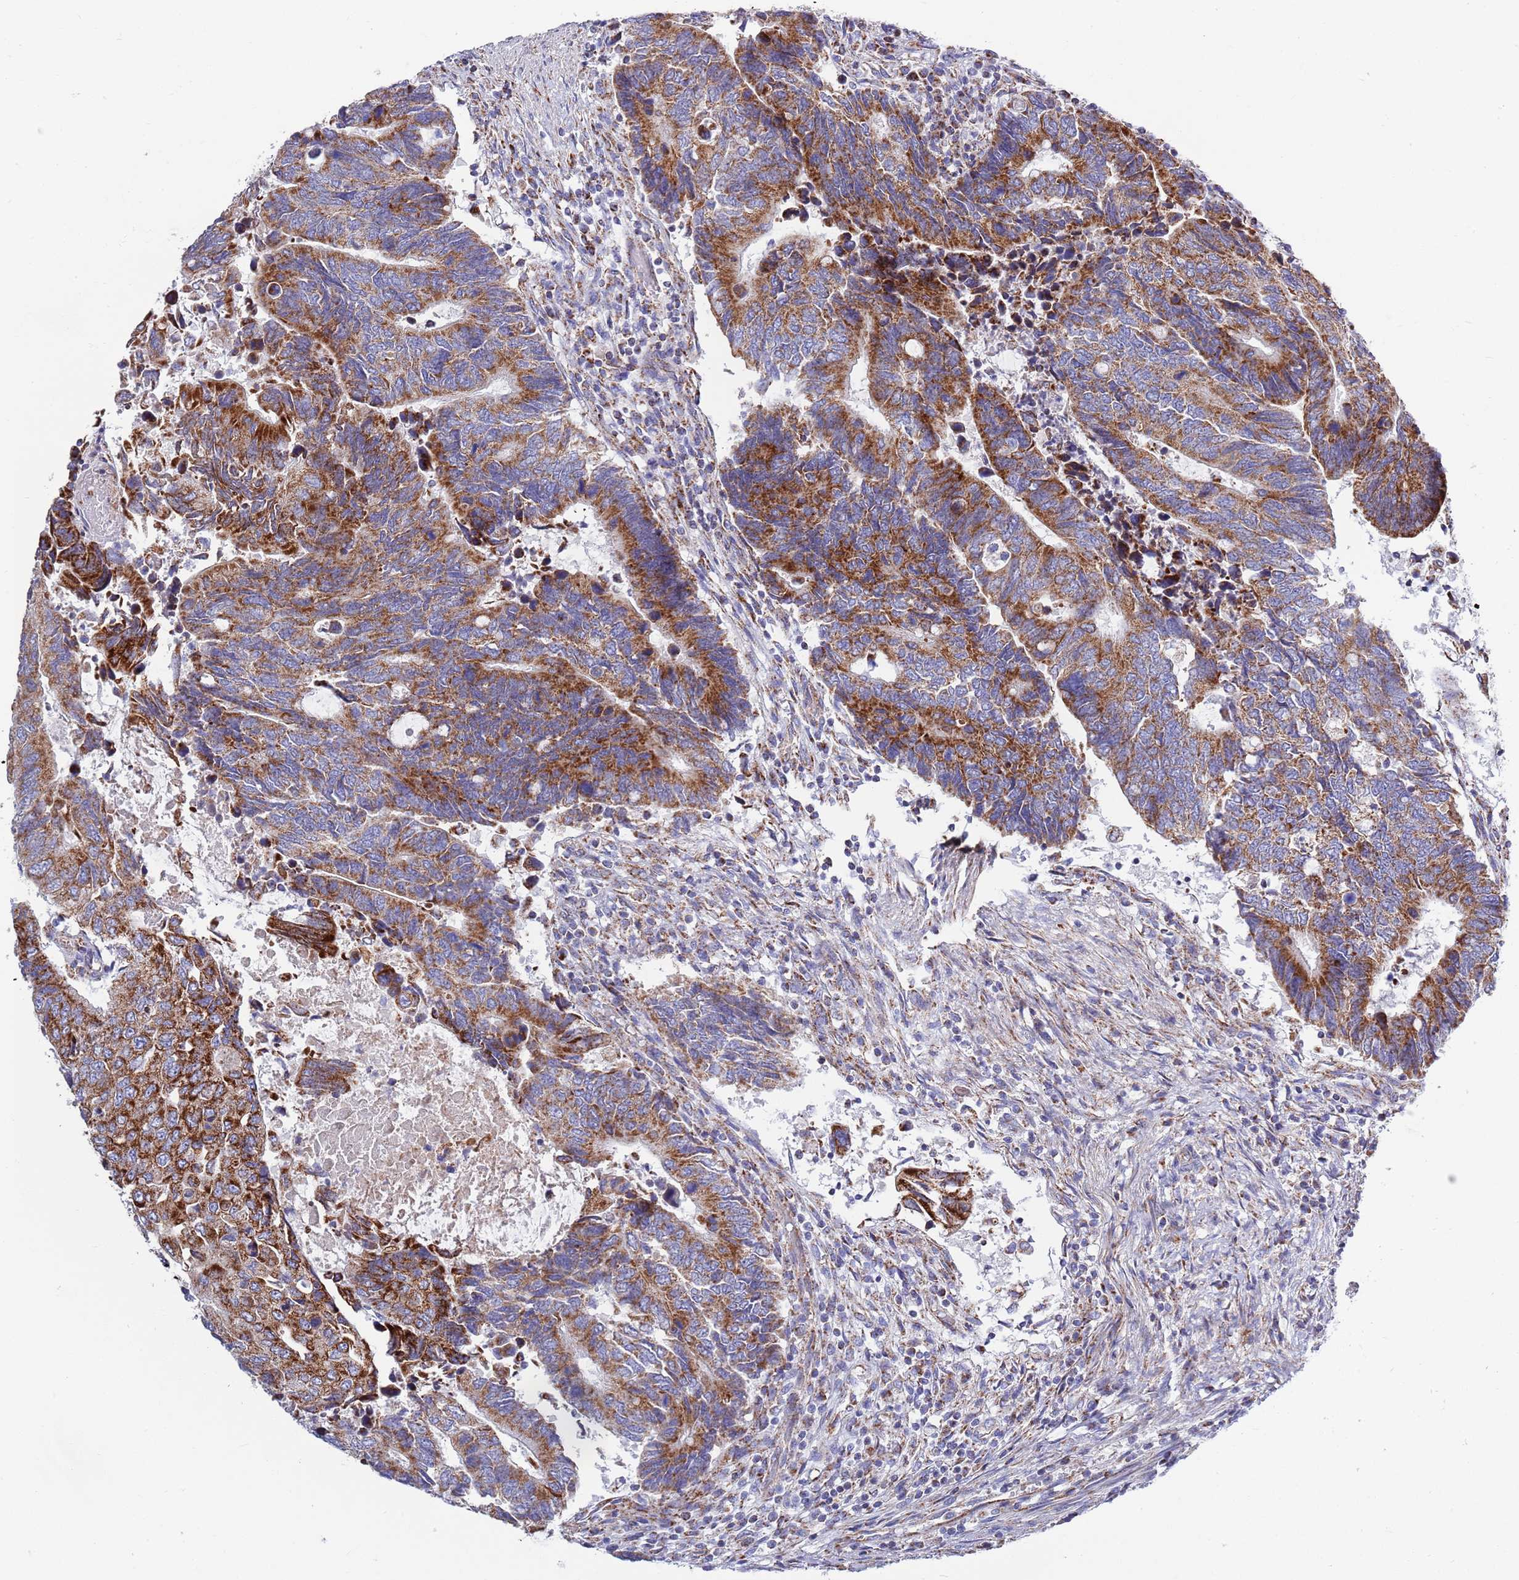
{"staining": {"intensity": "strong", "quantity": ">75%", "location": "cytoplasmic/membranous"}, "tissue": "colorectal cancer", "cell_type": "Tumor cells", "image_type": "cancer", "snomed": [{"axis": "morphology", "description": "Adenocarcinoma, NOS"}, {"axis": "topography", "description": "Colon"}], "caption": "Tumor cells reveal high levels of strong cytoplasmic/membranous expression in approximately >75% of cells in adenocarcinoma (colorectal). The protein is stained brown, and the nuclei are stained in blue (DAB (3,3'-diaminobenzidine) IHC with brightfield microscopy, high magnification).", "gene": "EMC8", "patient": {"sex": "male", "age": 87}}